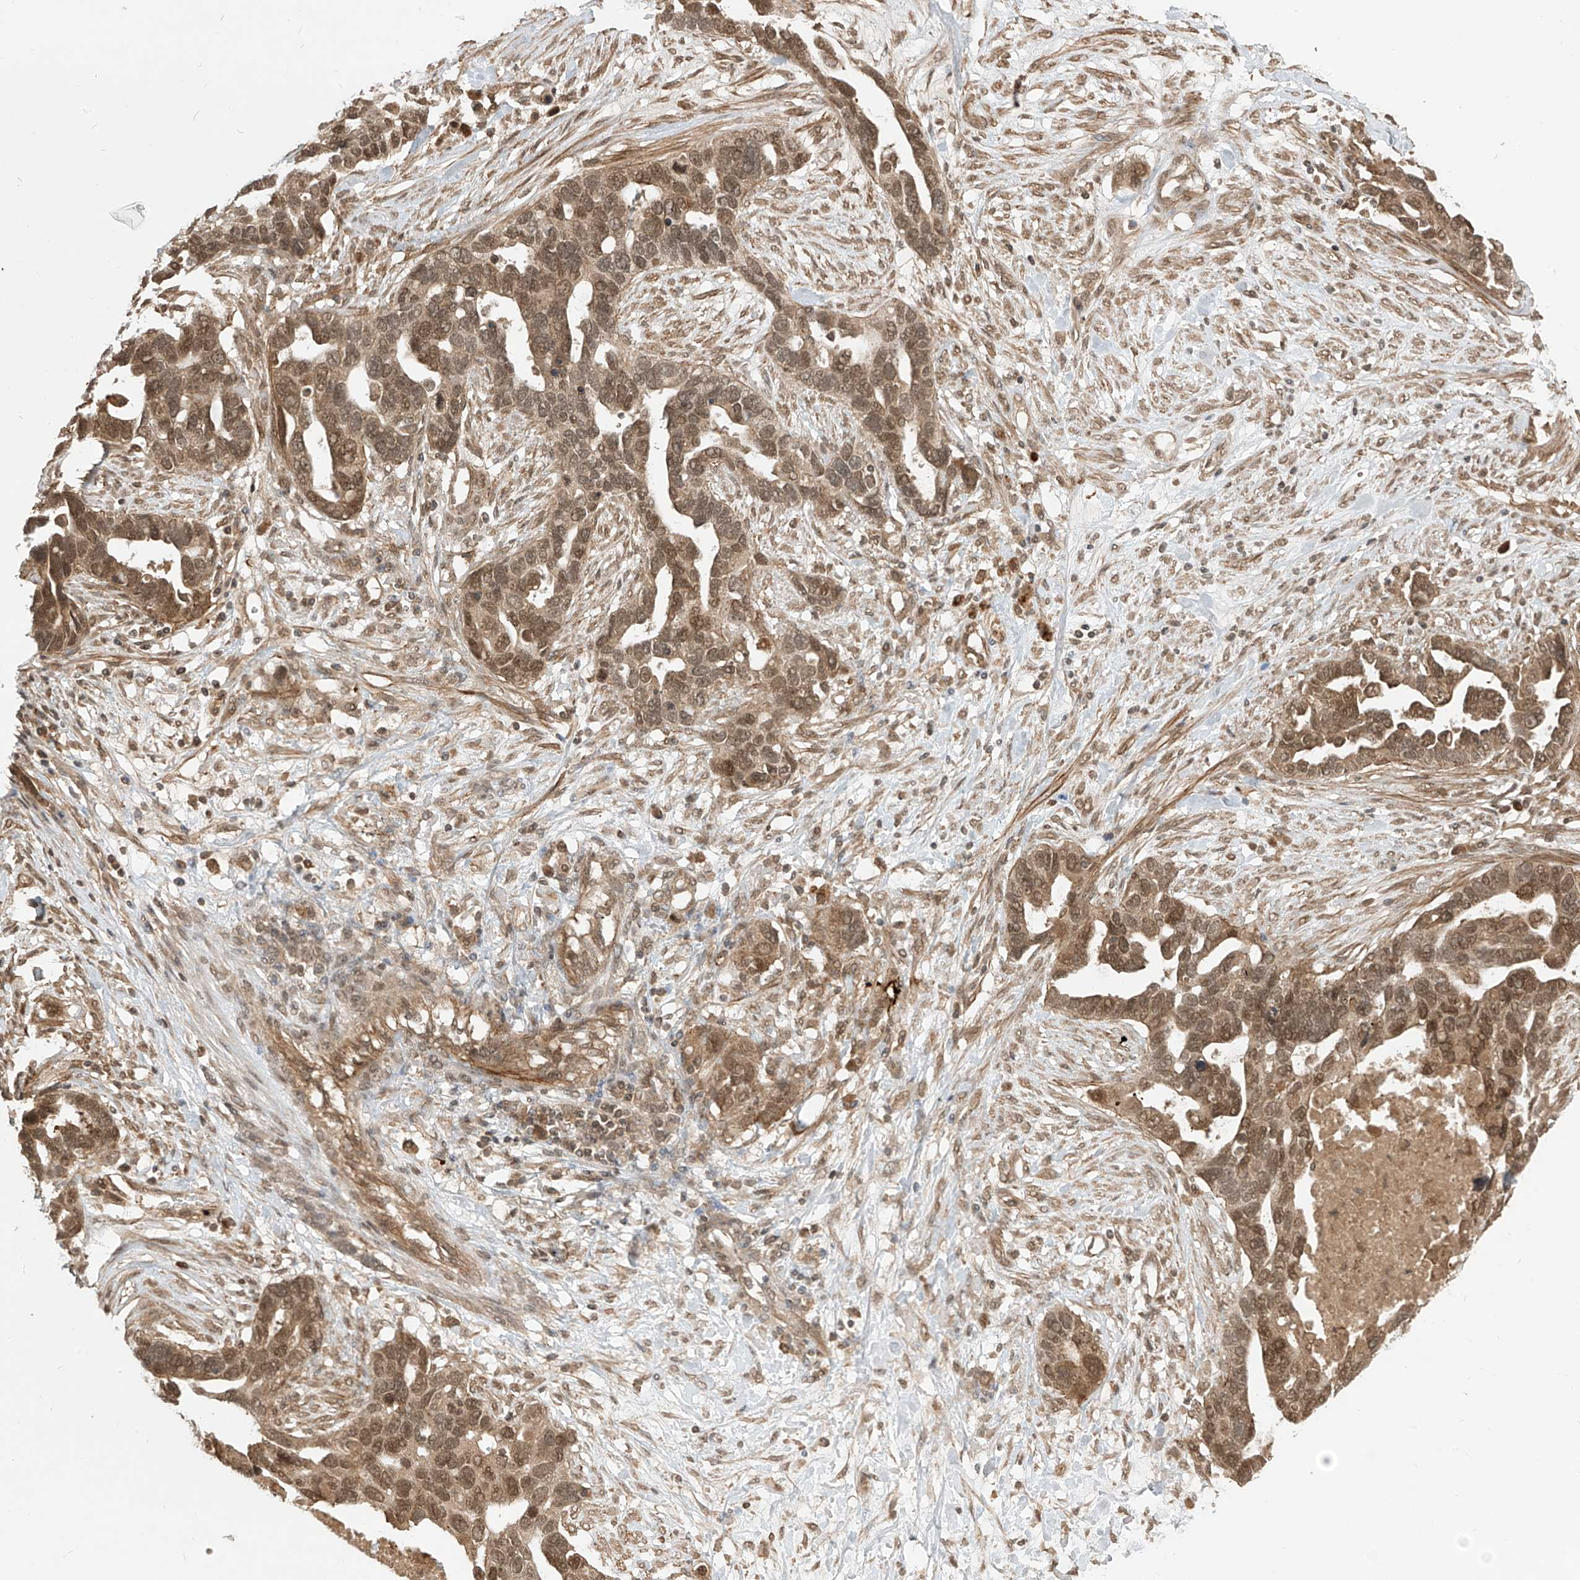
{"staining": {"intensity": "moderate", "quantity": ">75%", "location": "cytoplasmic/membranous,nuclear"}, "tissue": "ovarian cancer", "cell_type": "Tumor cells", "image_type": "cancer", "snomed": [{"axis": "morphology", "description": "Cystadenocarcinoma, serous, NOS"}, {"axis": "topography", "description": "Ovary"}], "caption": "Serous cystadenocarcinoma (ovarian) was stained to show a protein in brown. There is medium levels of moderate cytoplasmic/membranous and nuclear positivity in about >75% of tumor cells.", "gene": "LCOR", "patient": {"sex": "female", "age": 54}}